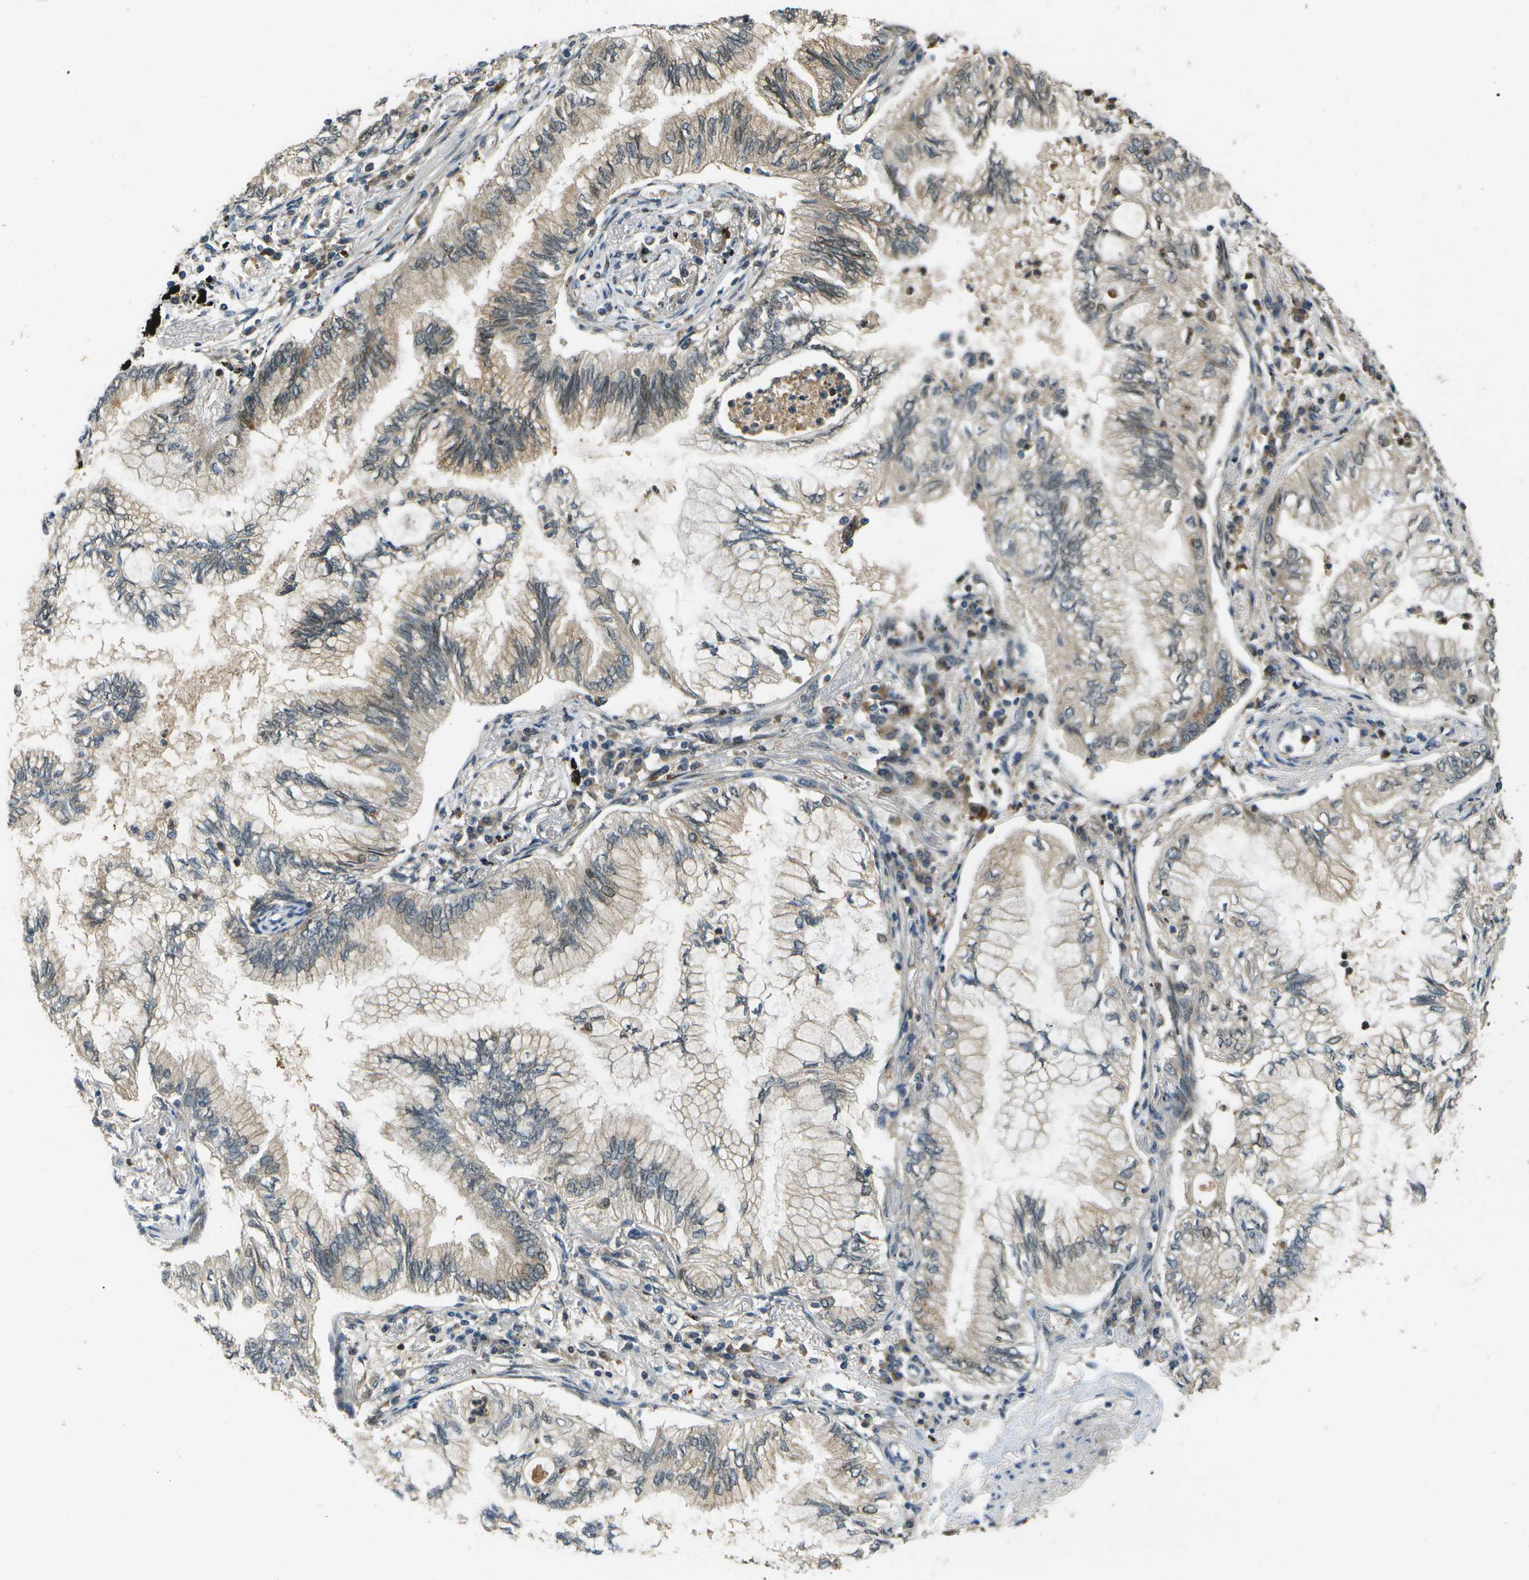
{"staining": {"intensity": "weak", "quantity": "25%-75%", "location": "cytoplasmic/membranous"}, "tissue": "lung cancer", "cell_type": "Tumor cells", "image_type": "cancer", "snomed": [{"axis": "morphology", "description": "Normal tissue, NOS"}, {"axis": "morphology", "description": "Adenocarcinoma, NOS"}, {"axis": "topography", "description": "Bronchus"}, {"axis": "topography", "description": "Lung"}], "caption": "A low amount of weak cytoplasmic/membranous expression is present in approximately 25%-75% of tumor cells in adenocarcinoma (lung) tissue. The protein of interest is stained brown, and the nuclei are stained in blue (DAB IHC with brightfield microscopy, high magnification).", "gene": "GANC", "patient": {"sex": "female", "age": 70}}